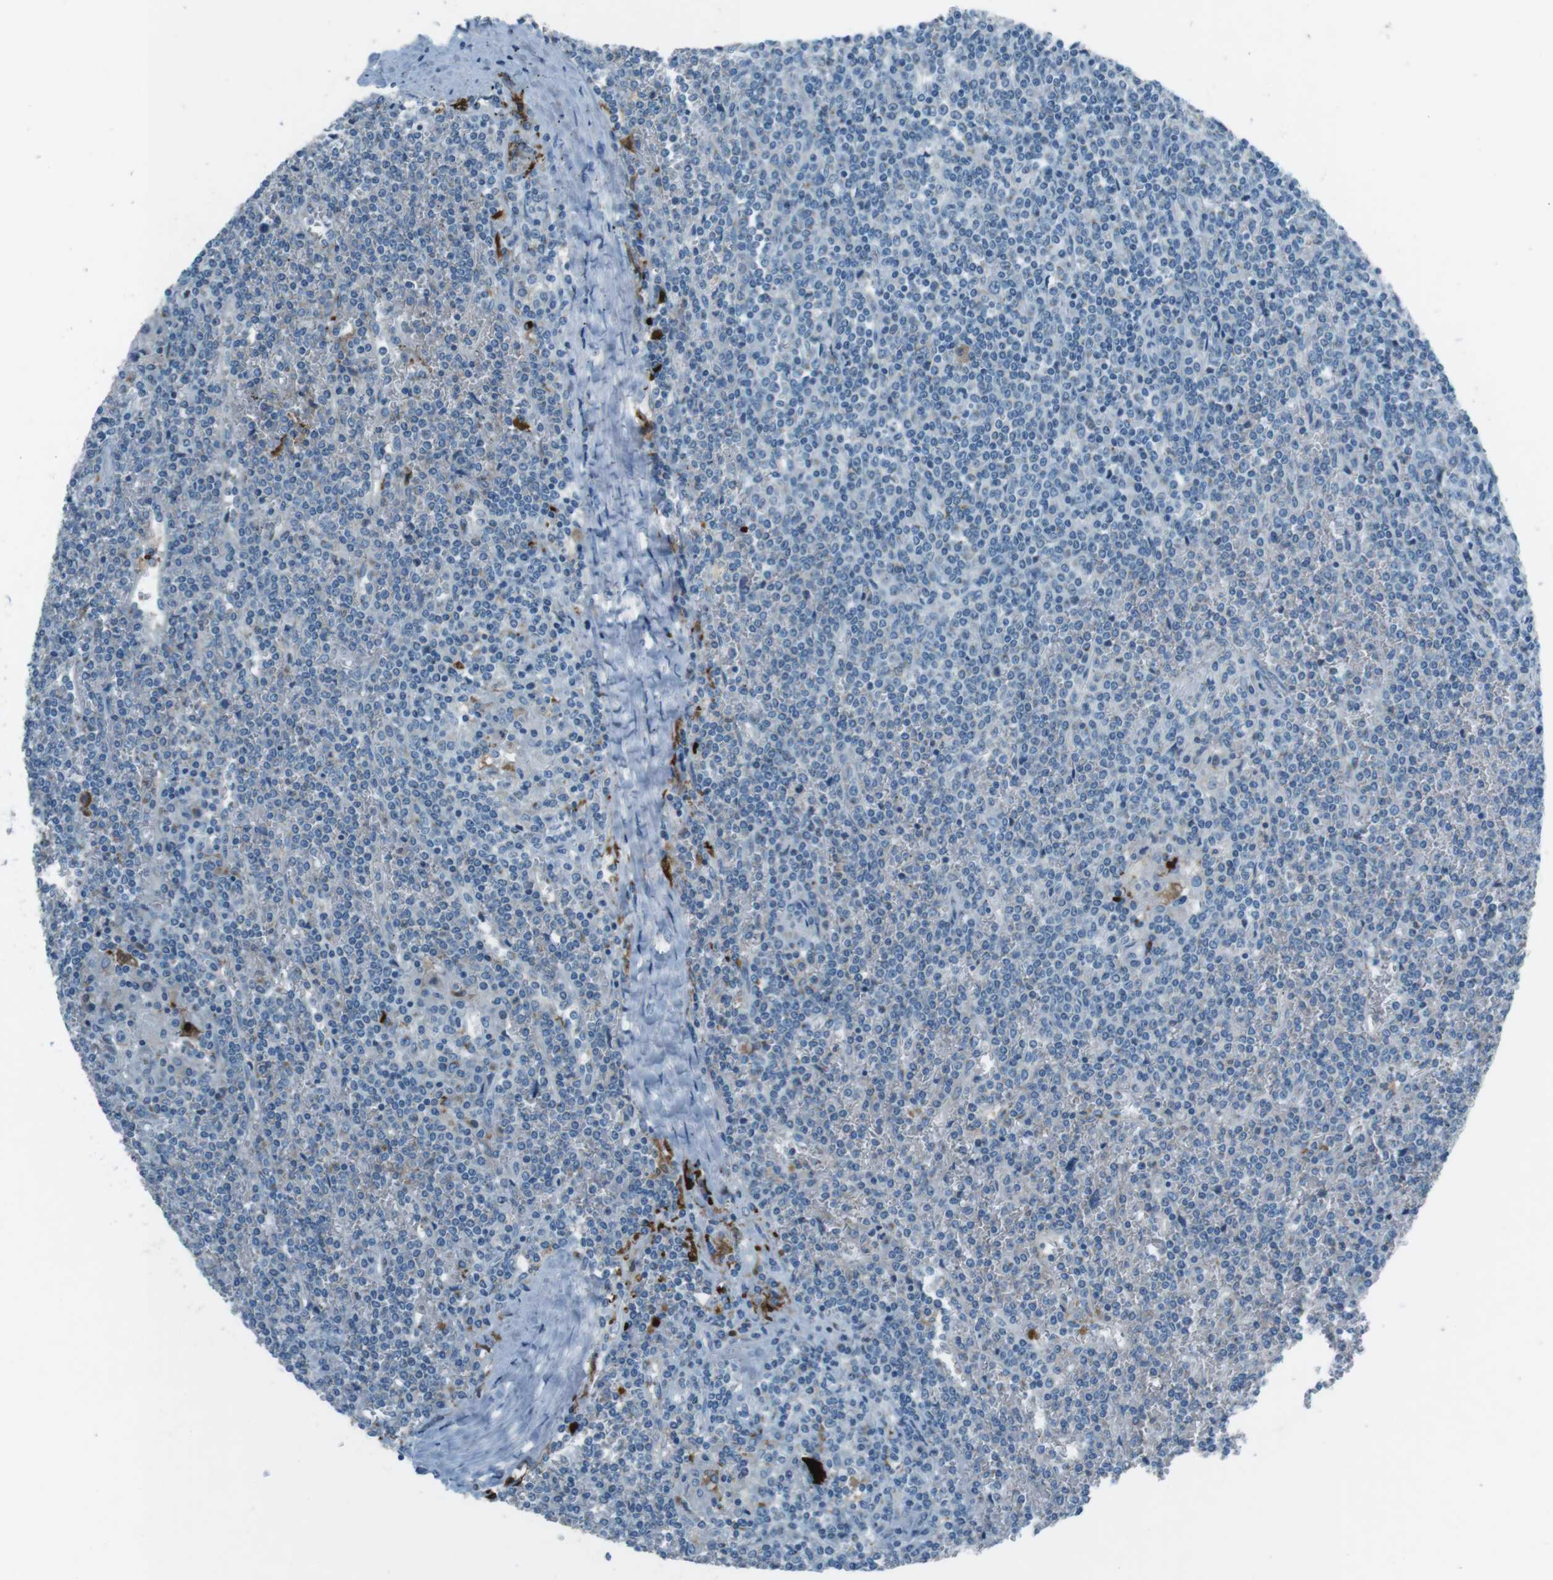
{"staining": {"intensity": "negative", "quantity": "none", "location": "none"}, "tissue": "lymphoma", "cell_type": "Tumor cells", "image_type": "cancer", "snomed": [{"axis": "morphology", "description": "Malignant lymphoma, non-Hodgkin's type, Low grade"}, {"axis": "topography", "description": "Spleen"}], "caption": "Immunohistochemical staining of lymphoma exhibits no significant positivity in tumor cells. Nuclei are stained in blue.", "gene": "TXNDC15", "patient": {"sex": "female", "age": 19}}